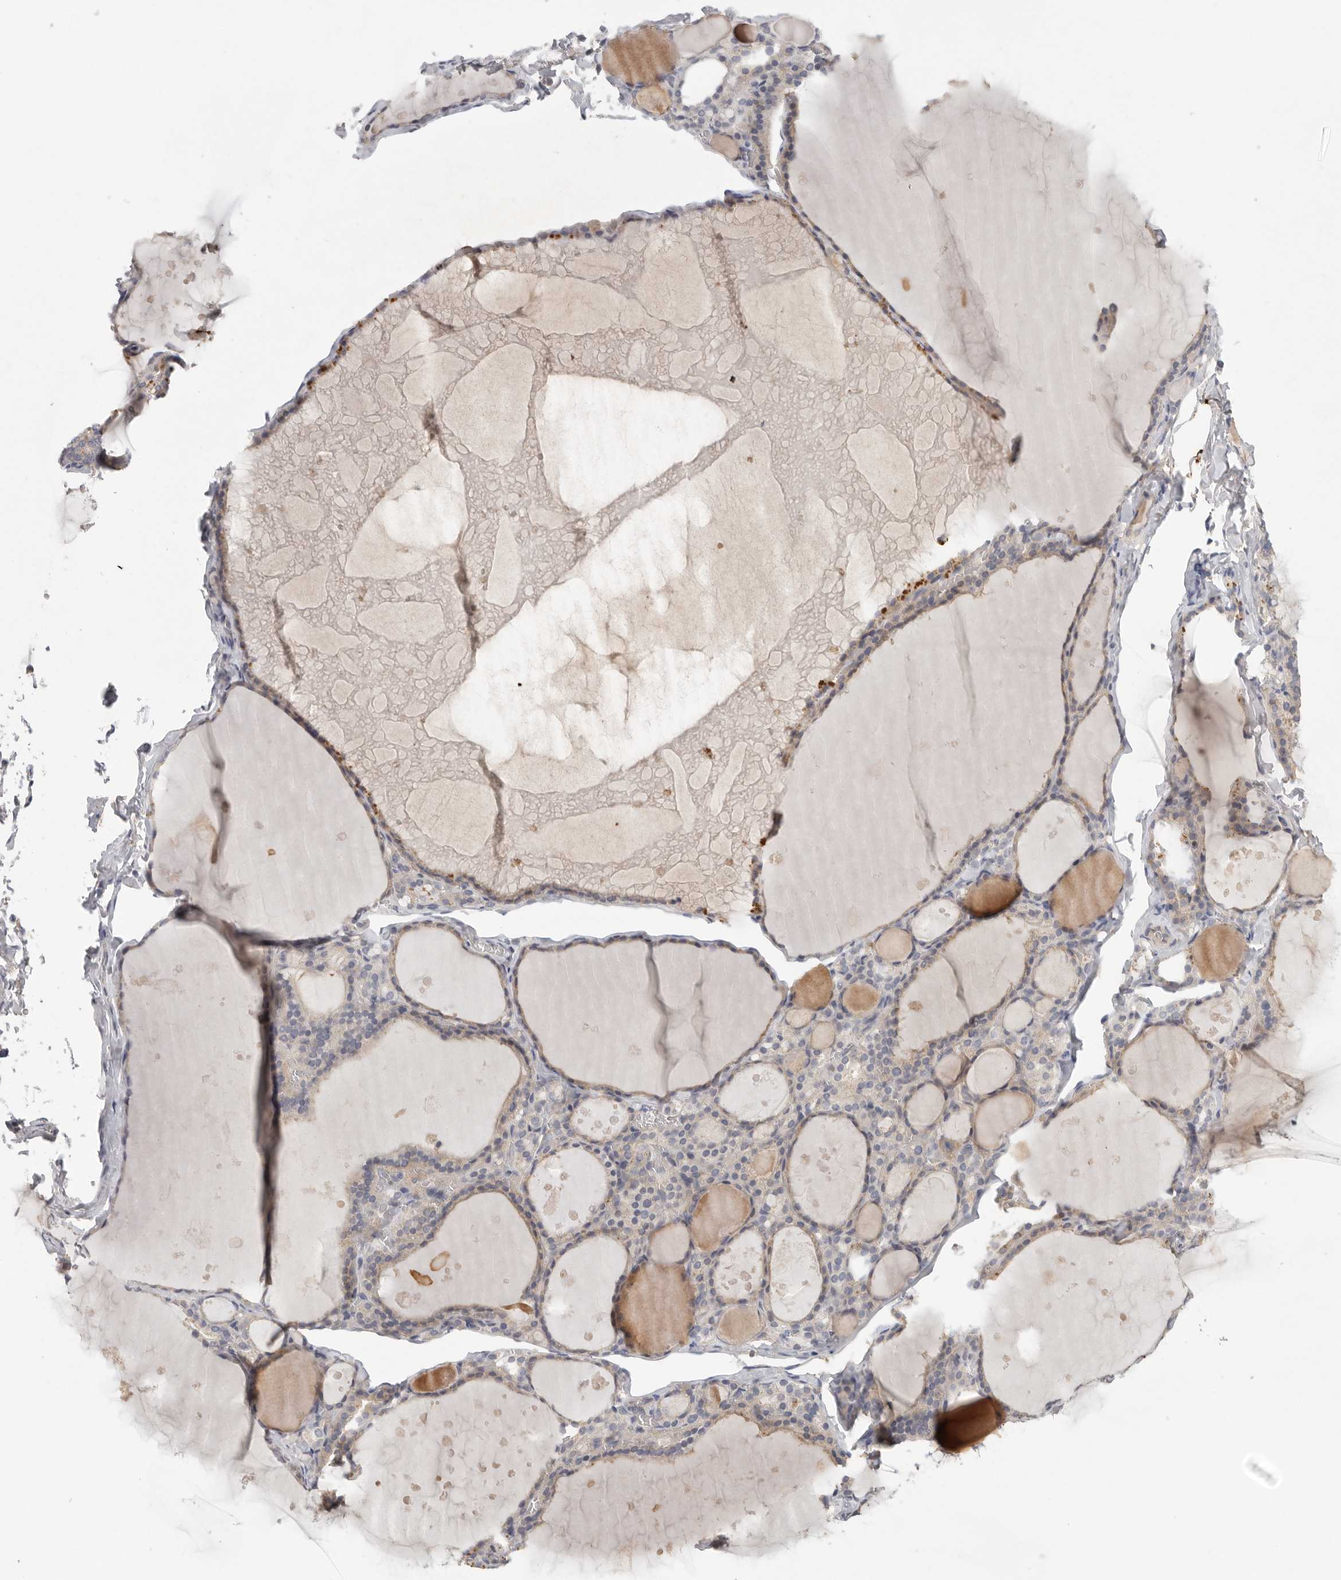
{"staining": {"intensity": "weak", "quantity": "<25%", "location": "cytoplasmic/membranous"}, "tissue": "thyroid gland", "cell_type": "Glandular cells", "image_type": "normal", "snomed": [{"axis": "morphology", "description": "Normal tissue, NOS"}, {"axis": "topography", "description": "Thyroid gland"}], "caption": "The image demonstrates no significant positivity in glandular cells of thyroid gland. The staining is performed using DAB brown chromogen with nuclei counter-stained in using hematoxylin.", "gene": "CFAP298", "patient": {"sex": "male", "age": 56}}